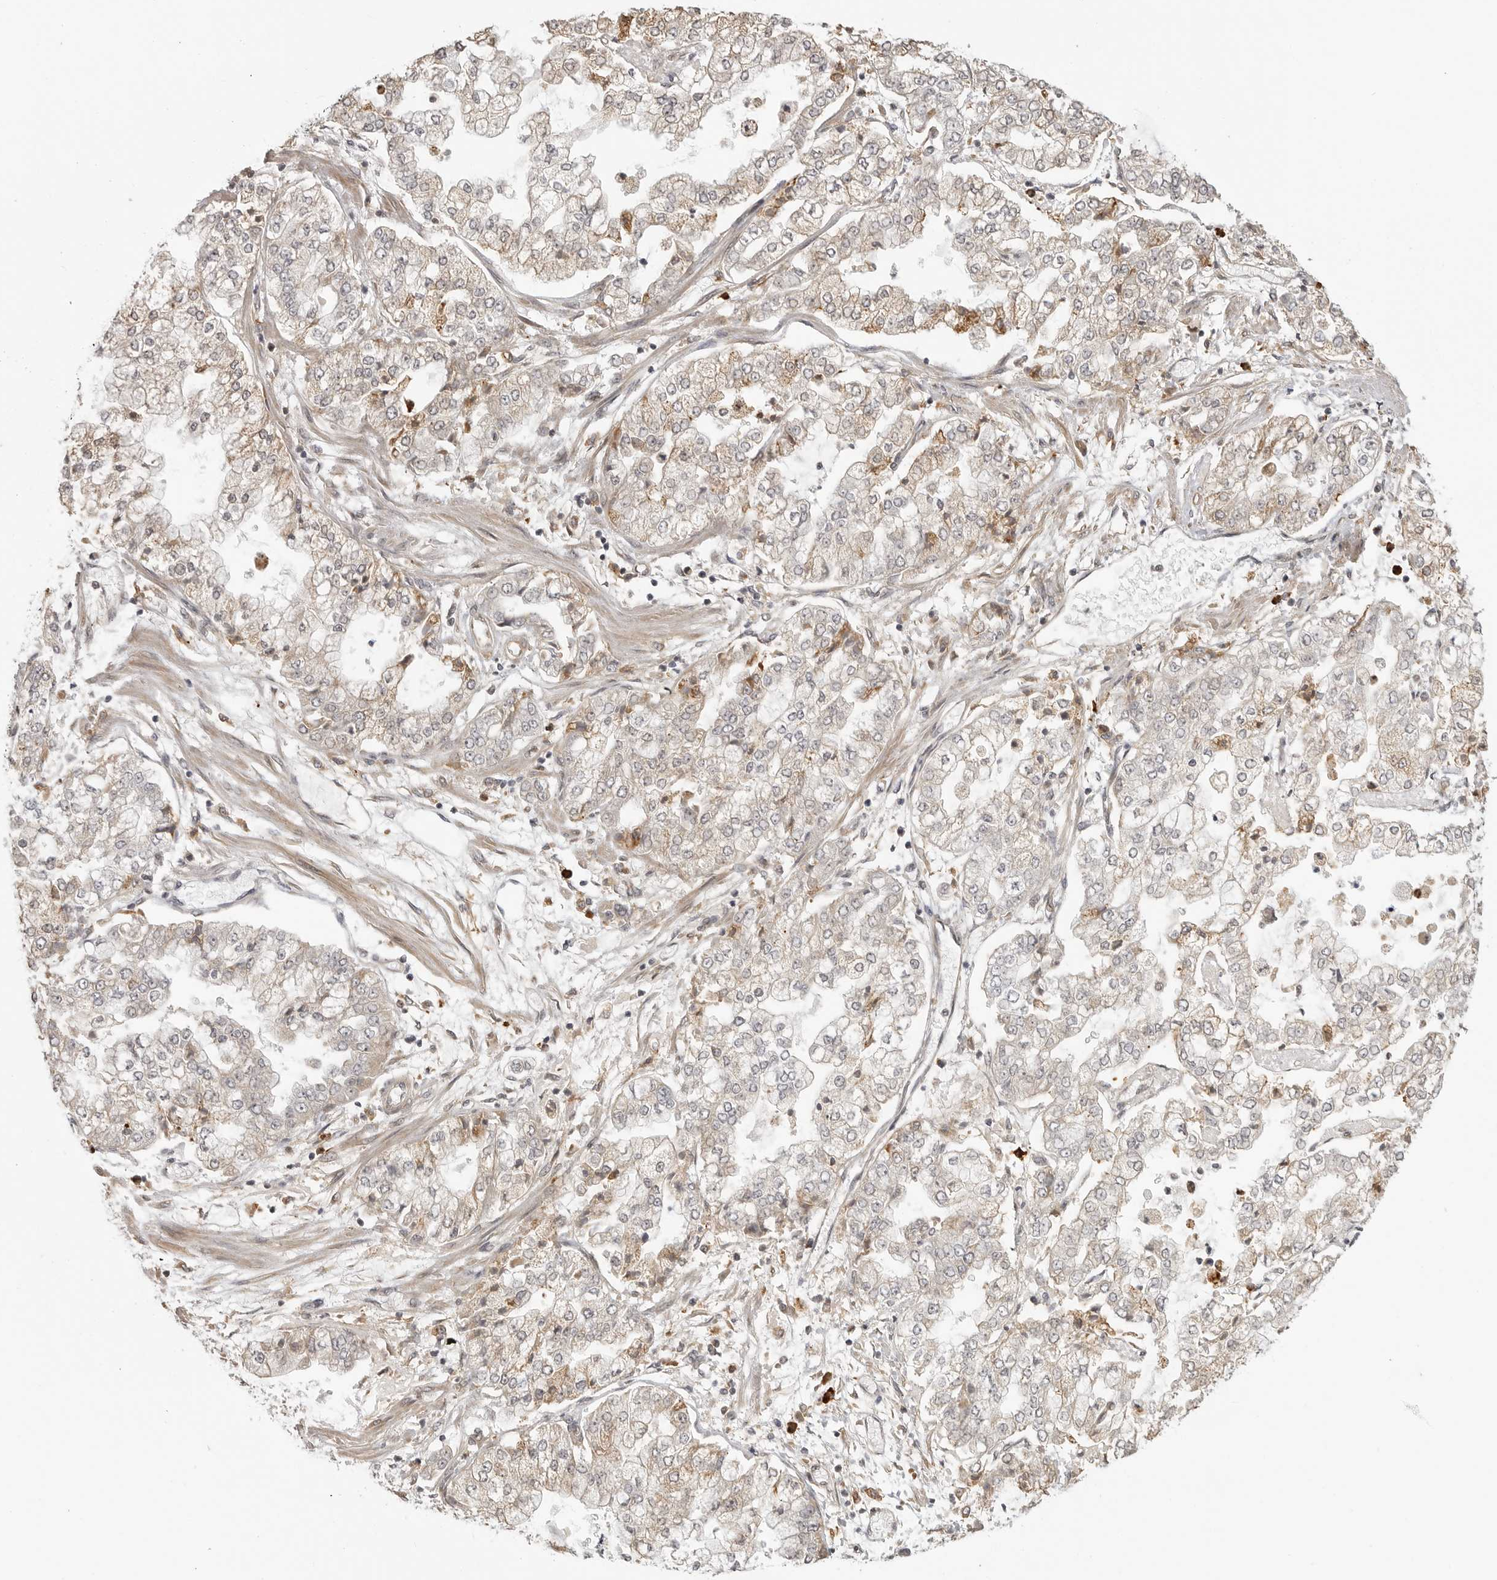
{"staining": {"intensity": "moderate", "quantity": "<25%", "location": "cytoplasmic/membranous"}, "tissue": "stomach cancer", "cell_type": "Tumor cells", "image_type": "cancer", "snomed": [{"axis": "morphology", "description": "Adenocarcinoma, NOS"}, {"axis": "topography", "description": "Stomach"}], "caption": "Immunohistochemistry photomicrograph of human stomach adenocarcinoma stained for a protein (brown), which demonstrates low levels of moderate cytoplasmic/membranous positivity in approximately <25% of tumor cells.", "gene": "IDO1", "patient": {"sex": "male", "age": 76}}